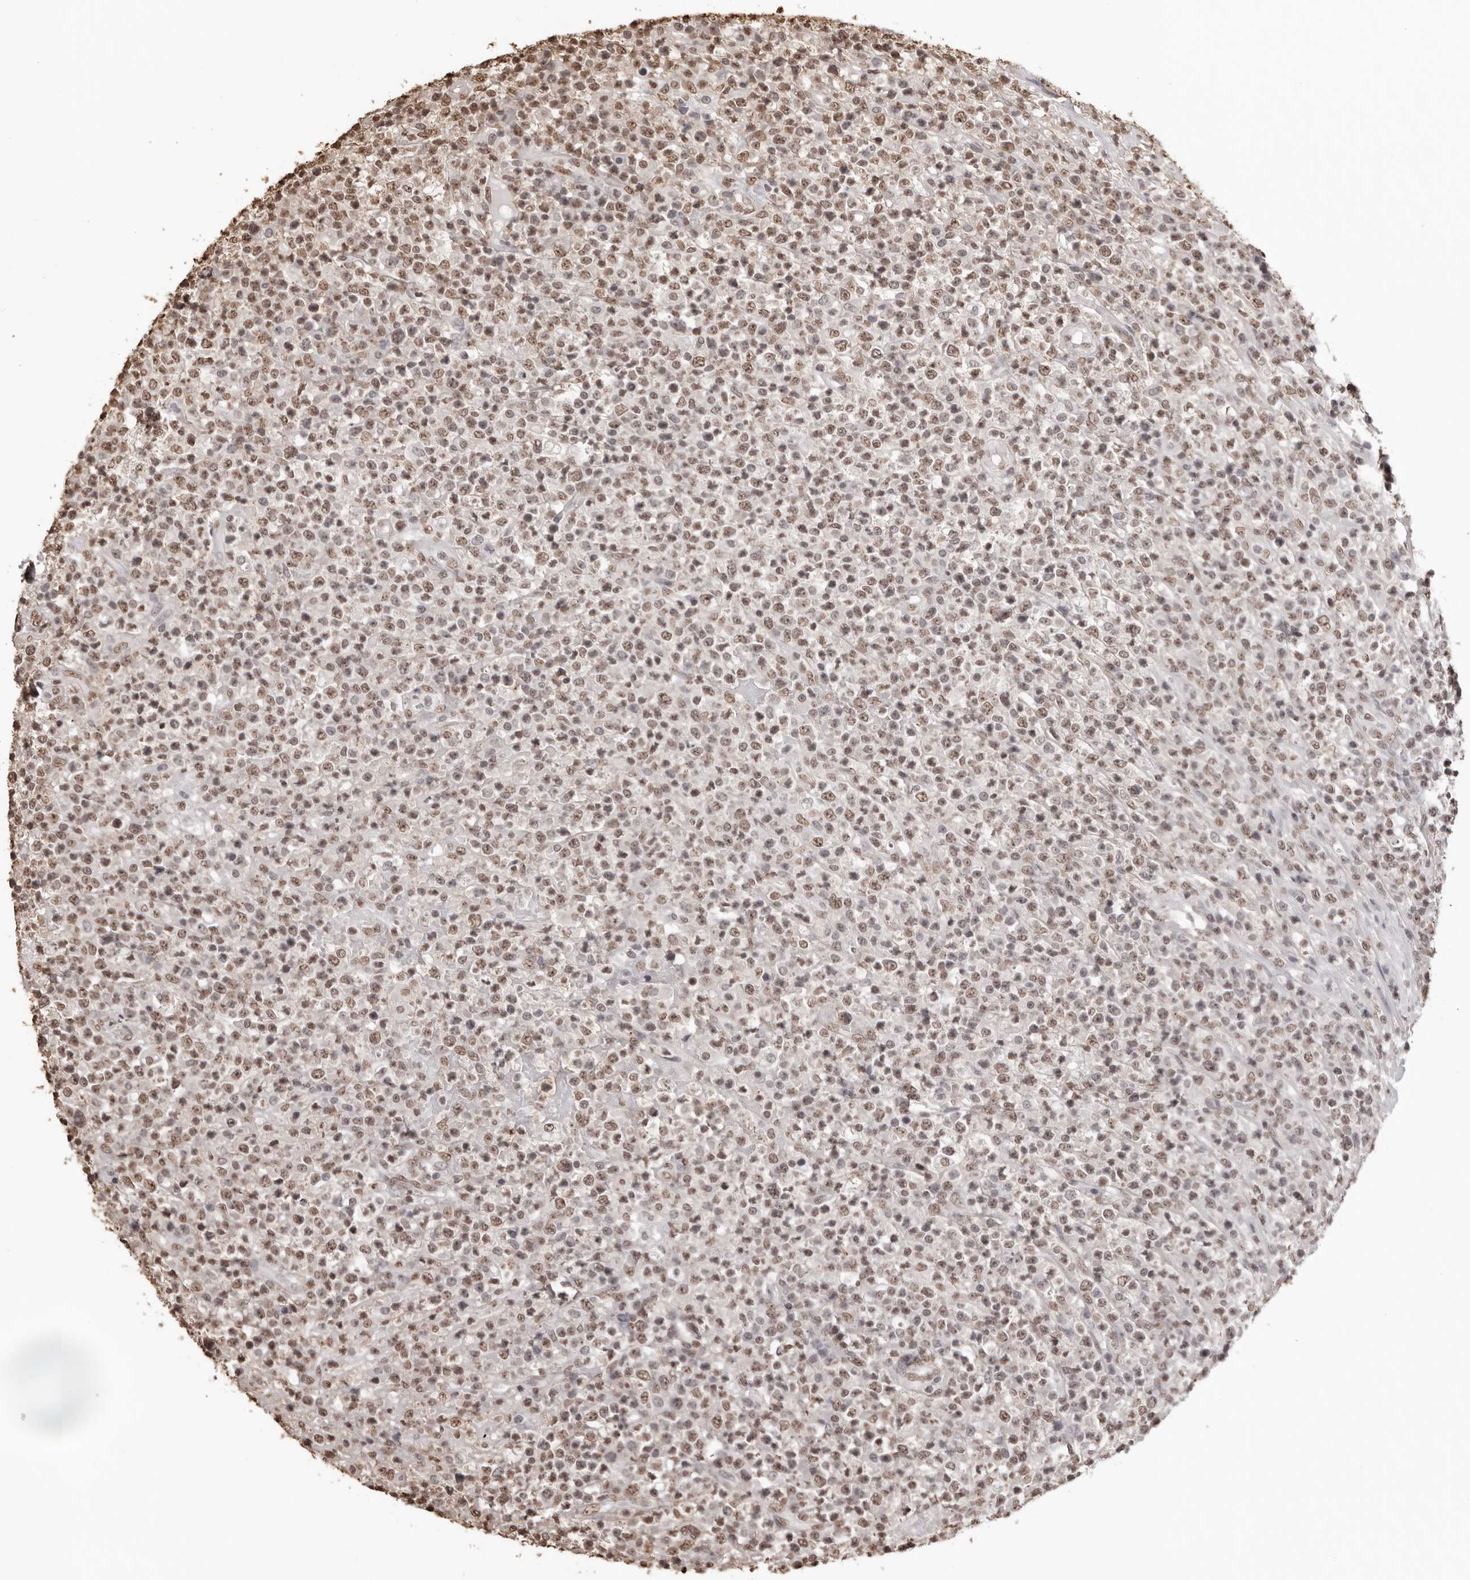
{"staining": {"intensity": "weak", "quantity": ">75%", "location": "nuclear"}, "tissue": "lymphoma", "cell_type": "Tumor cells", "image_type": "cancer", "snomed": [{"axis": "morphology", "description": "Malignant lymphoma, non-Hodgkin's type, High grade"}, {"axis": "topography", "description": "Colon"}], "caption": "IHC micrograph of human lymphoma stained for a protein (brown), which exhibits low levels of weak nuclear staining in approximately >75% of tumor cells.", "gene": "OLIG3", "patient": {"sex": "female", "age": 53}}